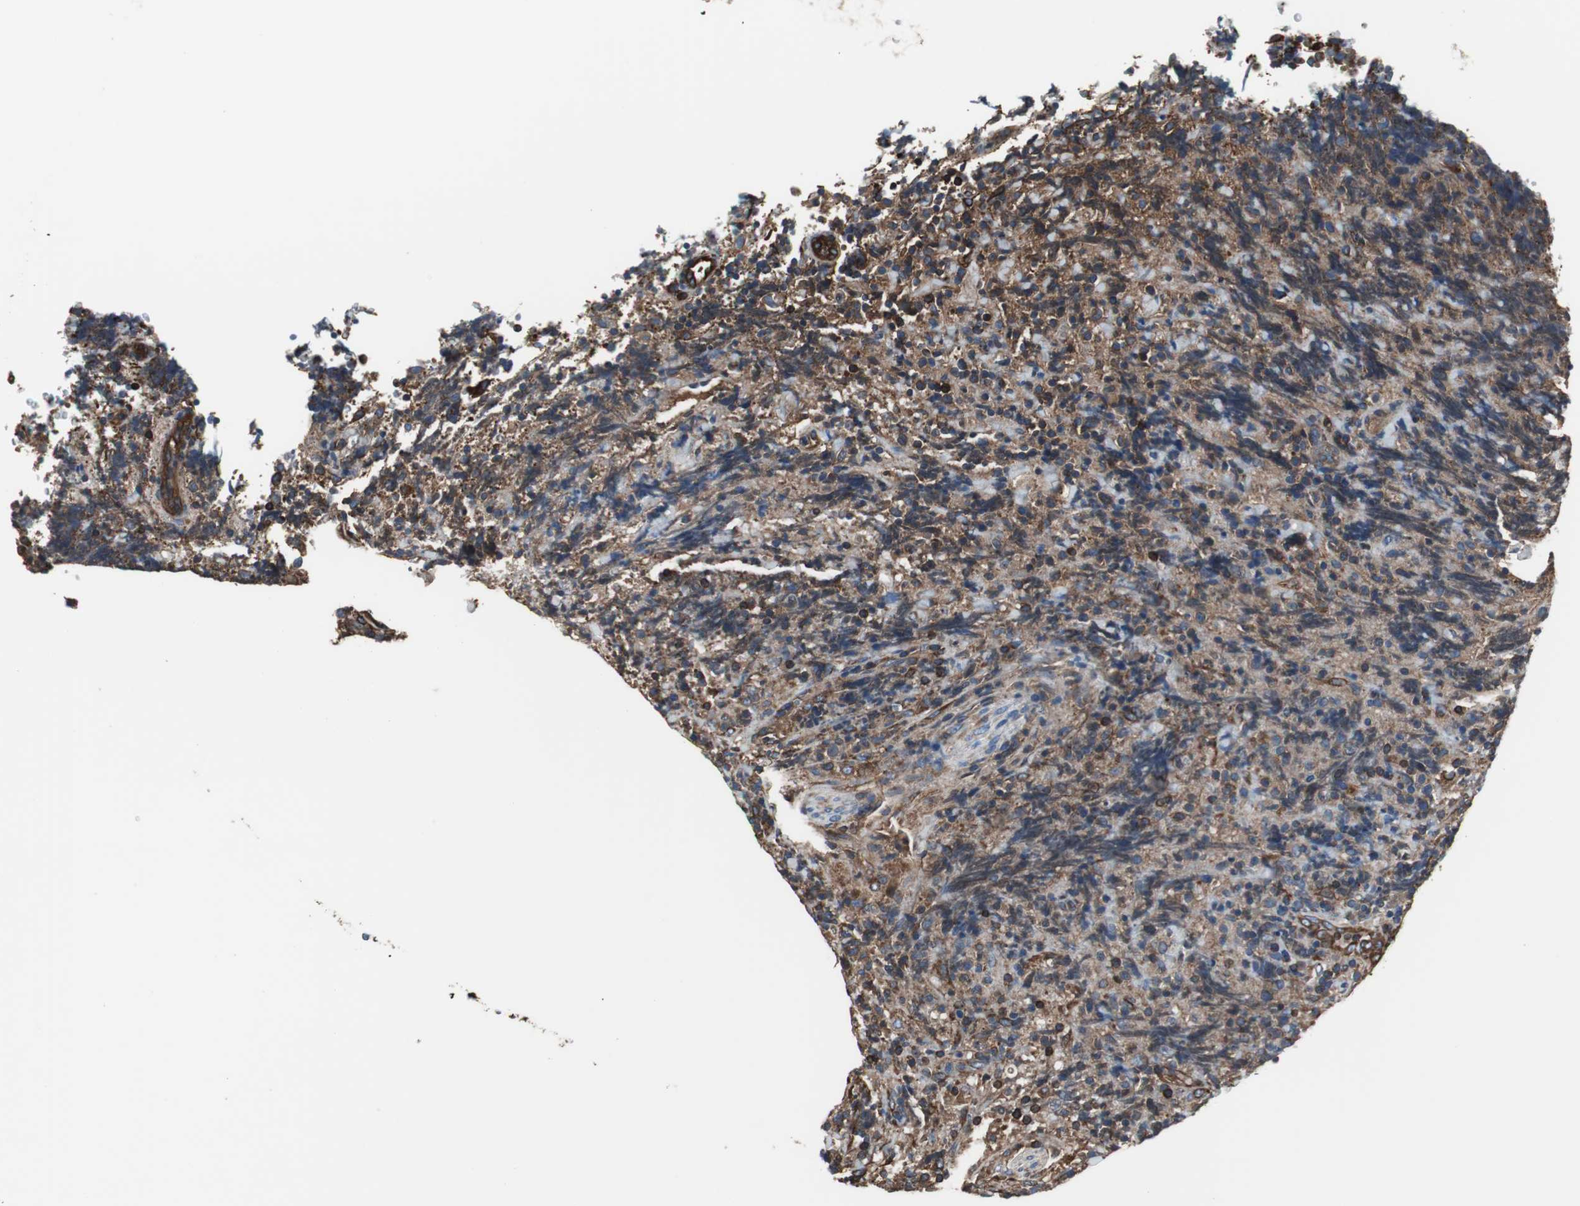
{"staining": {"intensity": "moderate", "quantity": ">75%", "location": "cytoplasmic/membranous"}, "tissue": "lymphoma", "cell_type": "Tumor cells", "image_type": "cancer", "snomed": [{"axis": "morphology", "description": "Malignant lymphoma, non-Hodgkin's type, High grade"}, {"axis": "topography", "description": "Tonsil"}], "caption": "Human high-grade malignant lymphoma, non-Hodgkin's type stained for a protein (brown) demonstrates moderate cytoplasmic/membranous positive staining in about >75% of tumor cells.", "gene": "ACTN1", "patient": {"sex": "female", "age": 36}}